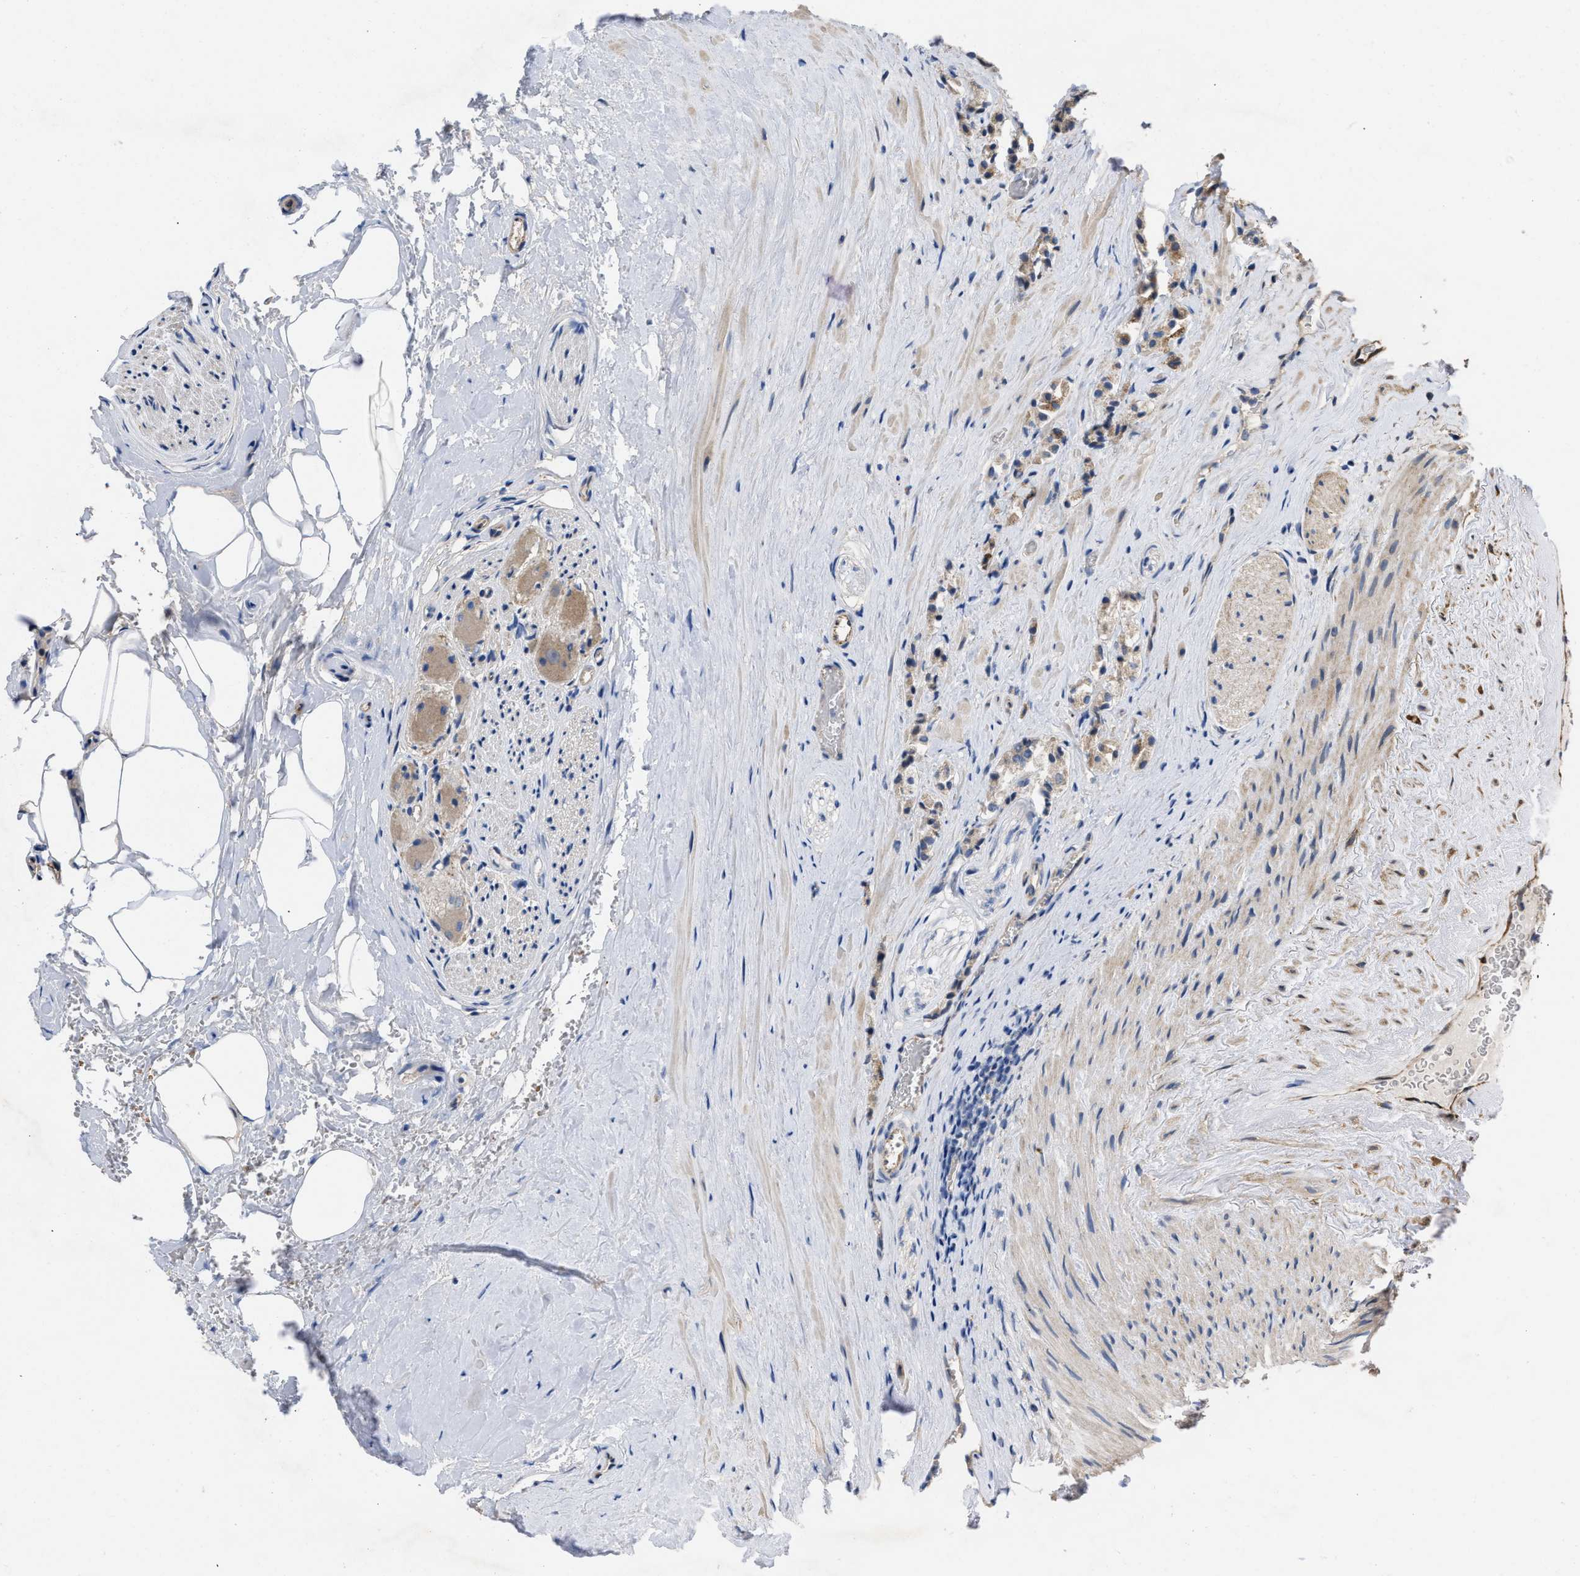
{"staining": {"intensity": "moderate", "quantity": "<25%", "location": "cytoplasmic/membranous"}, "tissue": "prostate cancer", "cell_type": "Tumor cells", "image_type": "cancer", "snomed": [{"axis": "morphology", "description": "Adenocarcinoma, High grade"}, {"axis": "topography", "description": "Prostate"}], "caption": "Immunohistochemistry image of neoplastic tissue: human prostate cancer stained using IHC displays low levels of moderate protein expression localized specifically in the cytoplasmic/membranous of tumor cells, appearing as a cytoplasmic/membranous brown color.", "gene": "SLC4A11", "patient": {"sex": "male", "age": 64}}